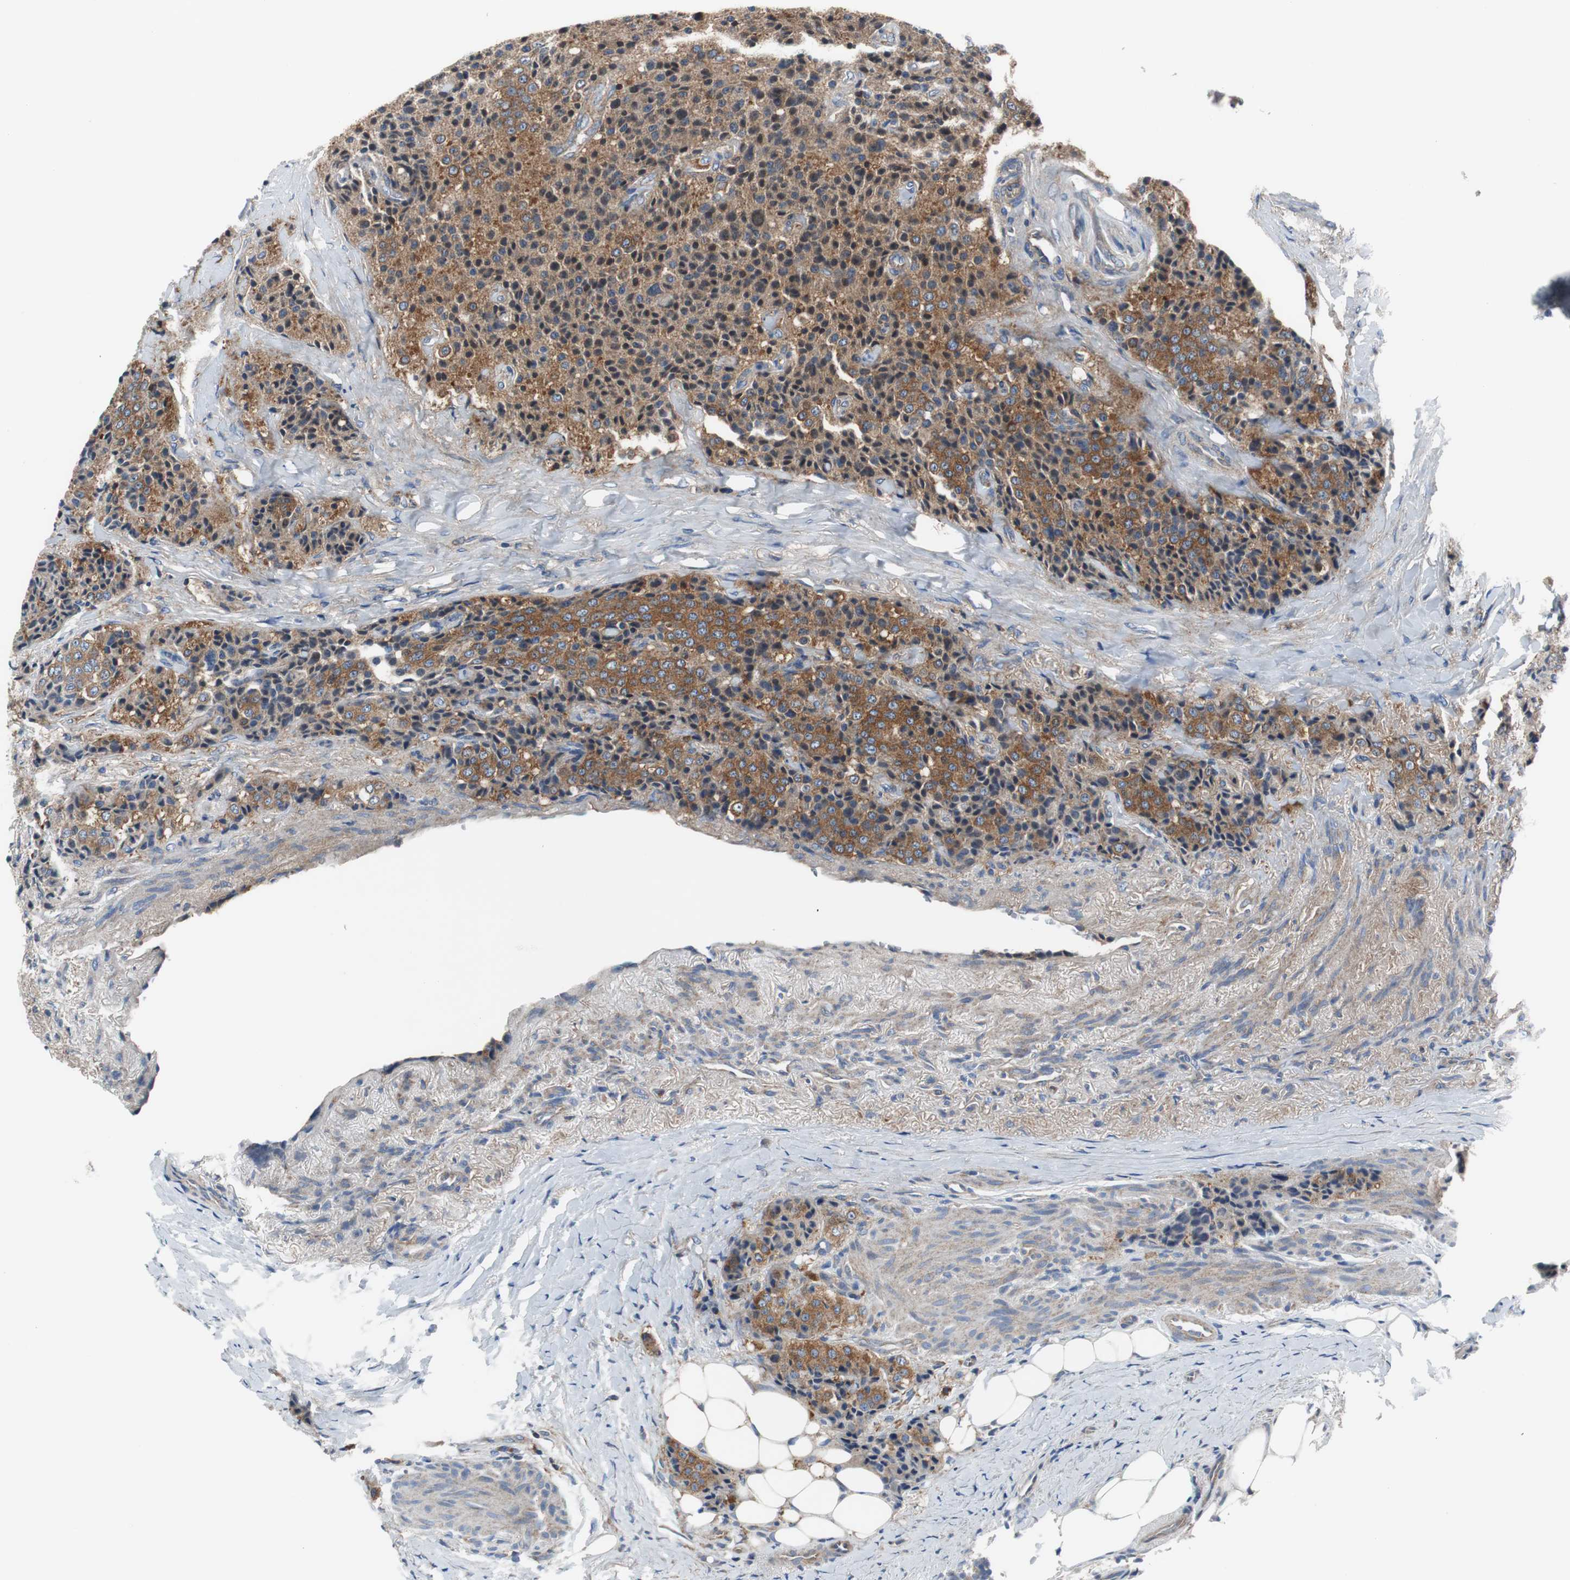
{"staining": {"intensity": "strong", "quantity": ">75%", "location": "cytoplasmic/membranous"}, "tissue": "carcinoid", "cell_type": "Tumor cells", "image_type": "cancer", "snomed": [{"axis": "morphology", "description": "Carcinoid, malignant, NOS"}, {"axis": "topography", "description": "Colon"}], "caption": "Immunohistochemistry (DAB (3,3'-diaminobenzidine)) staining of carcinoid (malignant) exhibits strong cytoplasmic/membranous protein positivity in approximately >75% of tumor cells.", "gene": "BRAF", "patient": {"sex": "female", "age": 61}}